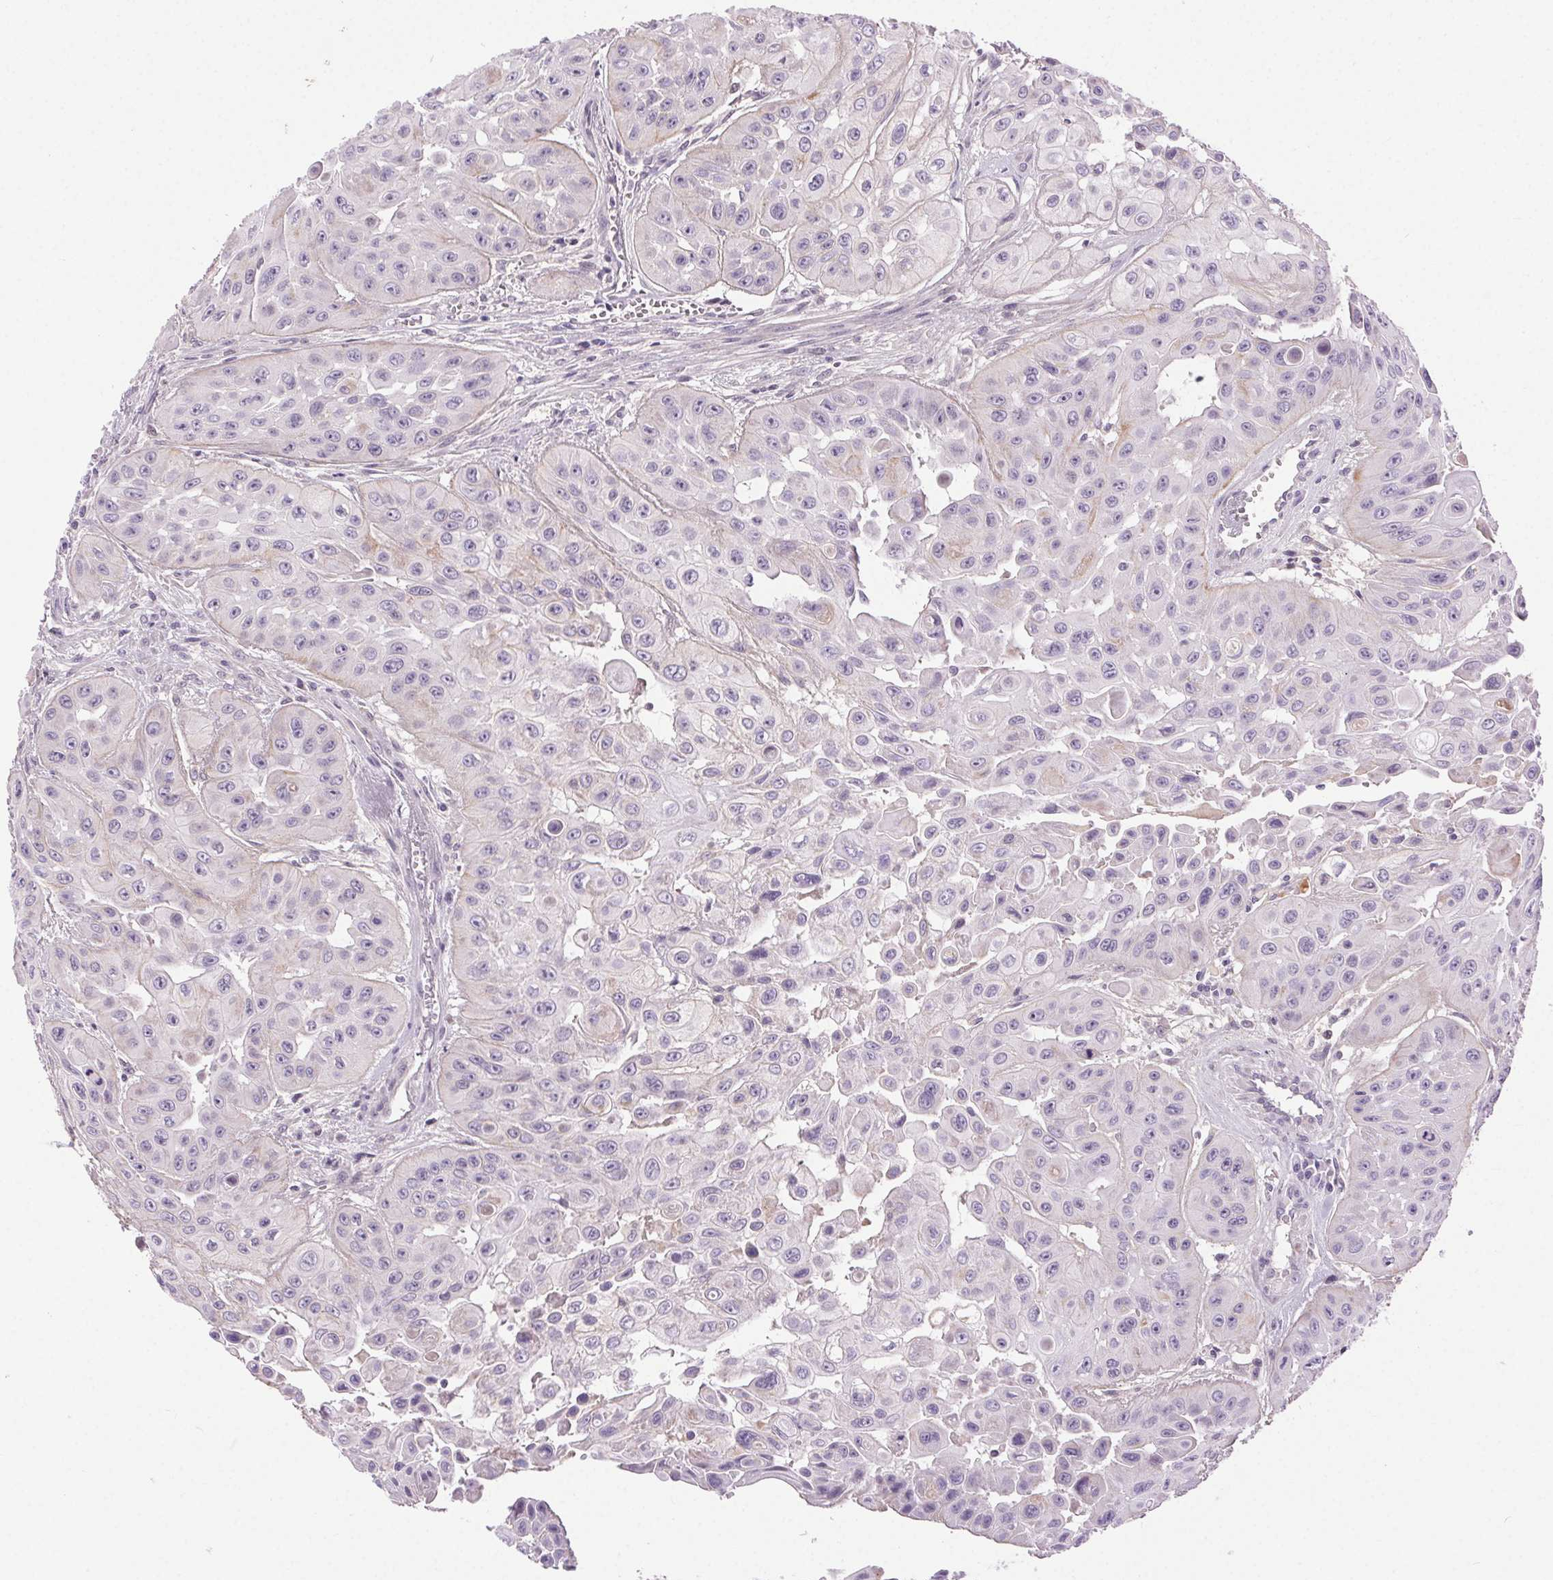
{"staining": {"intensity": "negative", "quantity": "none", "location": "none"}, "tissue": "head and neck cancer", "cell_type": "Tumor cells", "image_type": "cancer", "snomed": [{"axis": "morphology", "description": "Adenocarcinoma, NOS"}, {"axis": "topography", "description": "Head-Neck"}], "caption": "A high-resolution image shows IHC staining of head and neck cancer (adenocarcinoma), which demonstrates no significant positivity in tumor cells.", "gene": "SYT11", "patient": {"sex": "male", "age": 73}}